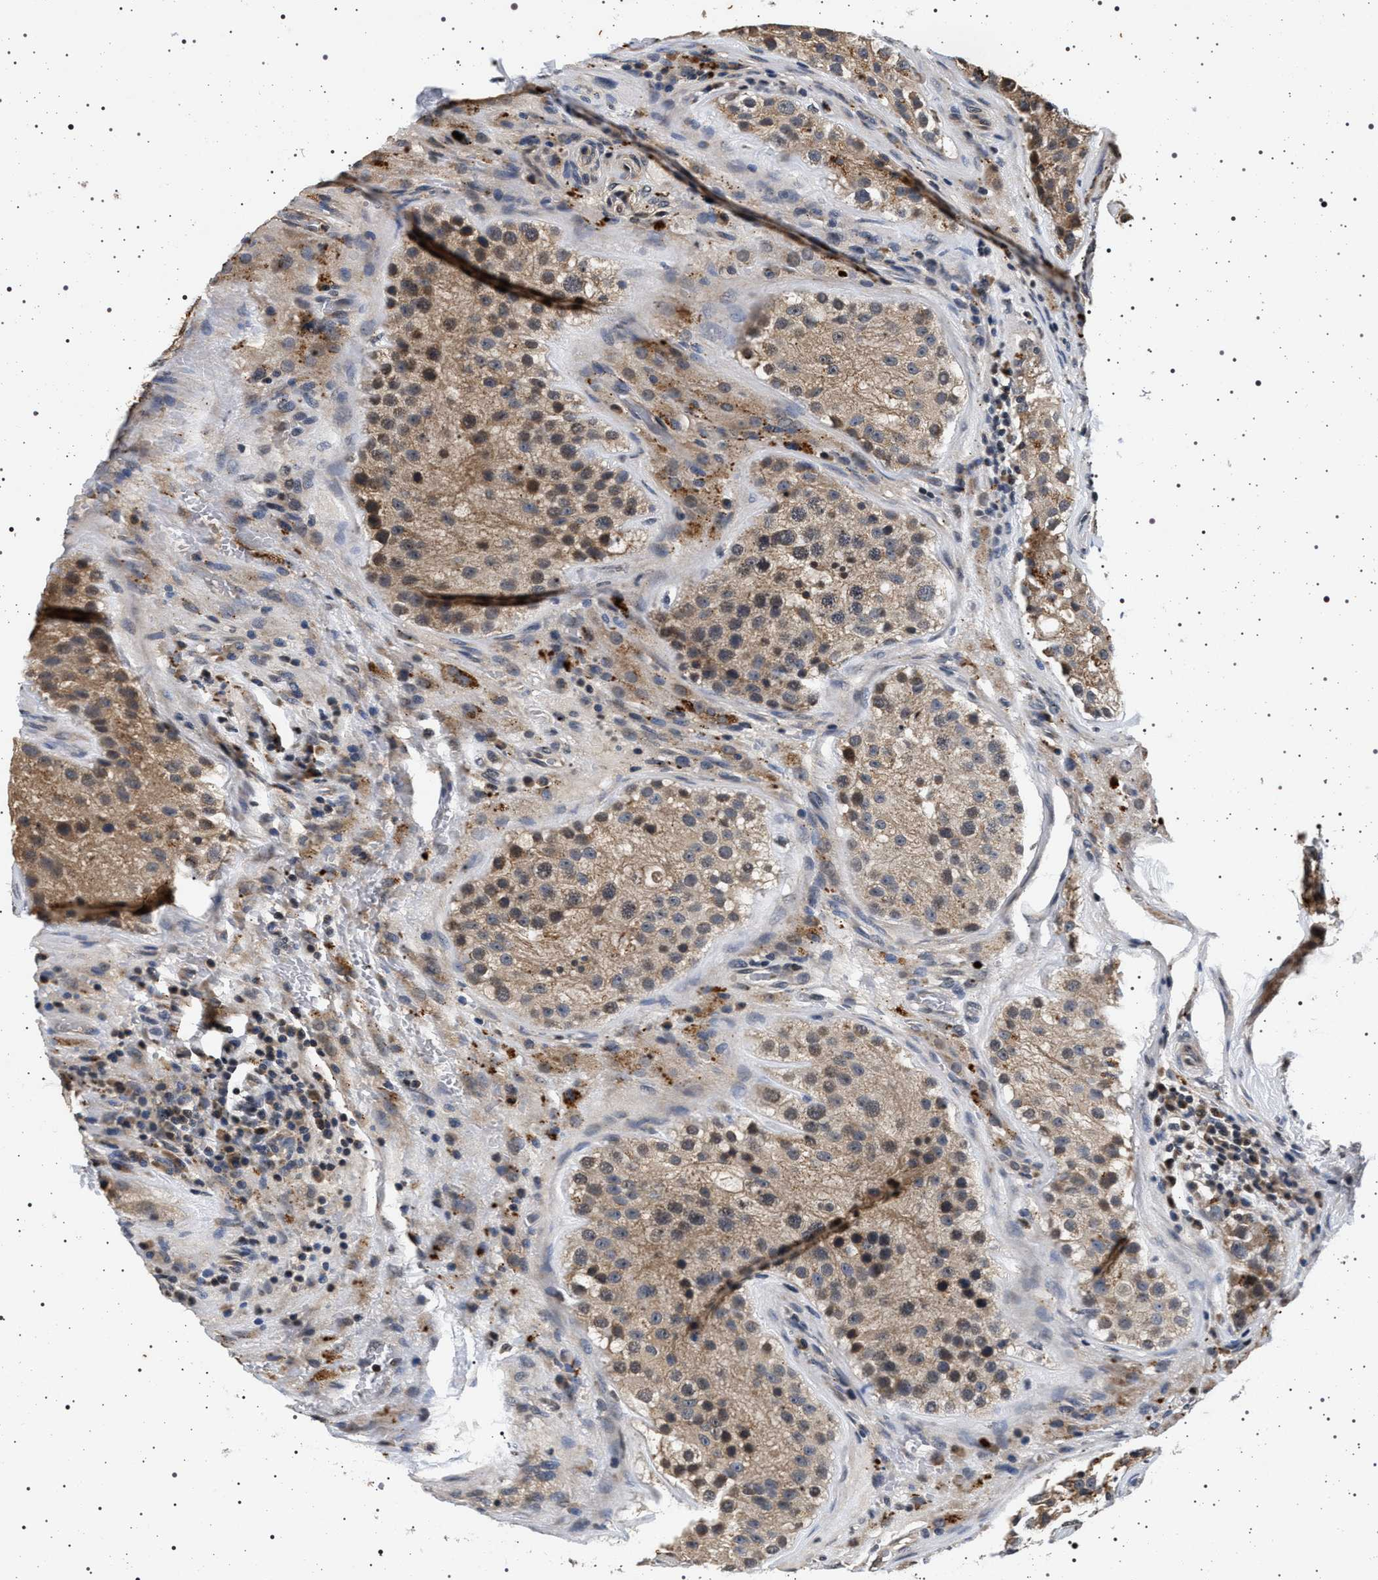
{"staining": {"intensity": "weak", "quantity": ">75%", "location": "cytoplasmic/membranous"}, "tissue": "testis", "cell_type": "Cells in seminiferous ducts", "image_type": "normal", "snomed": [{"axis": "morphology", "description": "Normal tissue, NOS"}, {"axis": "topography", "description": "Testis"}], "caption": "A photomicrograph of human testis stained for a protein shows weak cytoplasmic/membranous brown staining in cells in seminiferous ducts. (Stains: DAB (3,3'-diaminobenzidine) in brown, nuclei in blue, Microscopy: brightfield microscopy at high magnification).", "gene": "CDKN1B", "patient": {"sex": "male", "age": 26}}